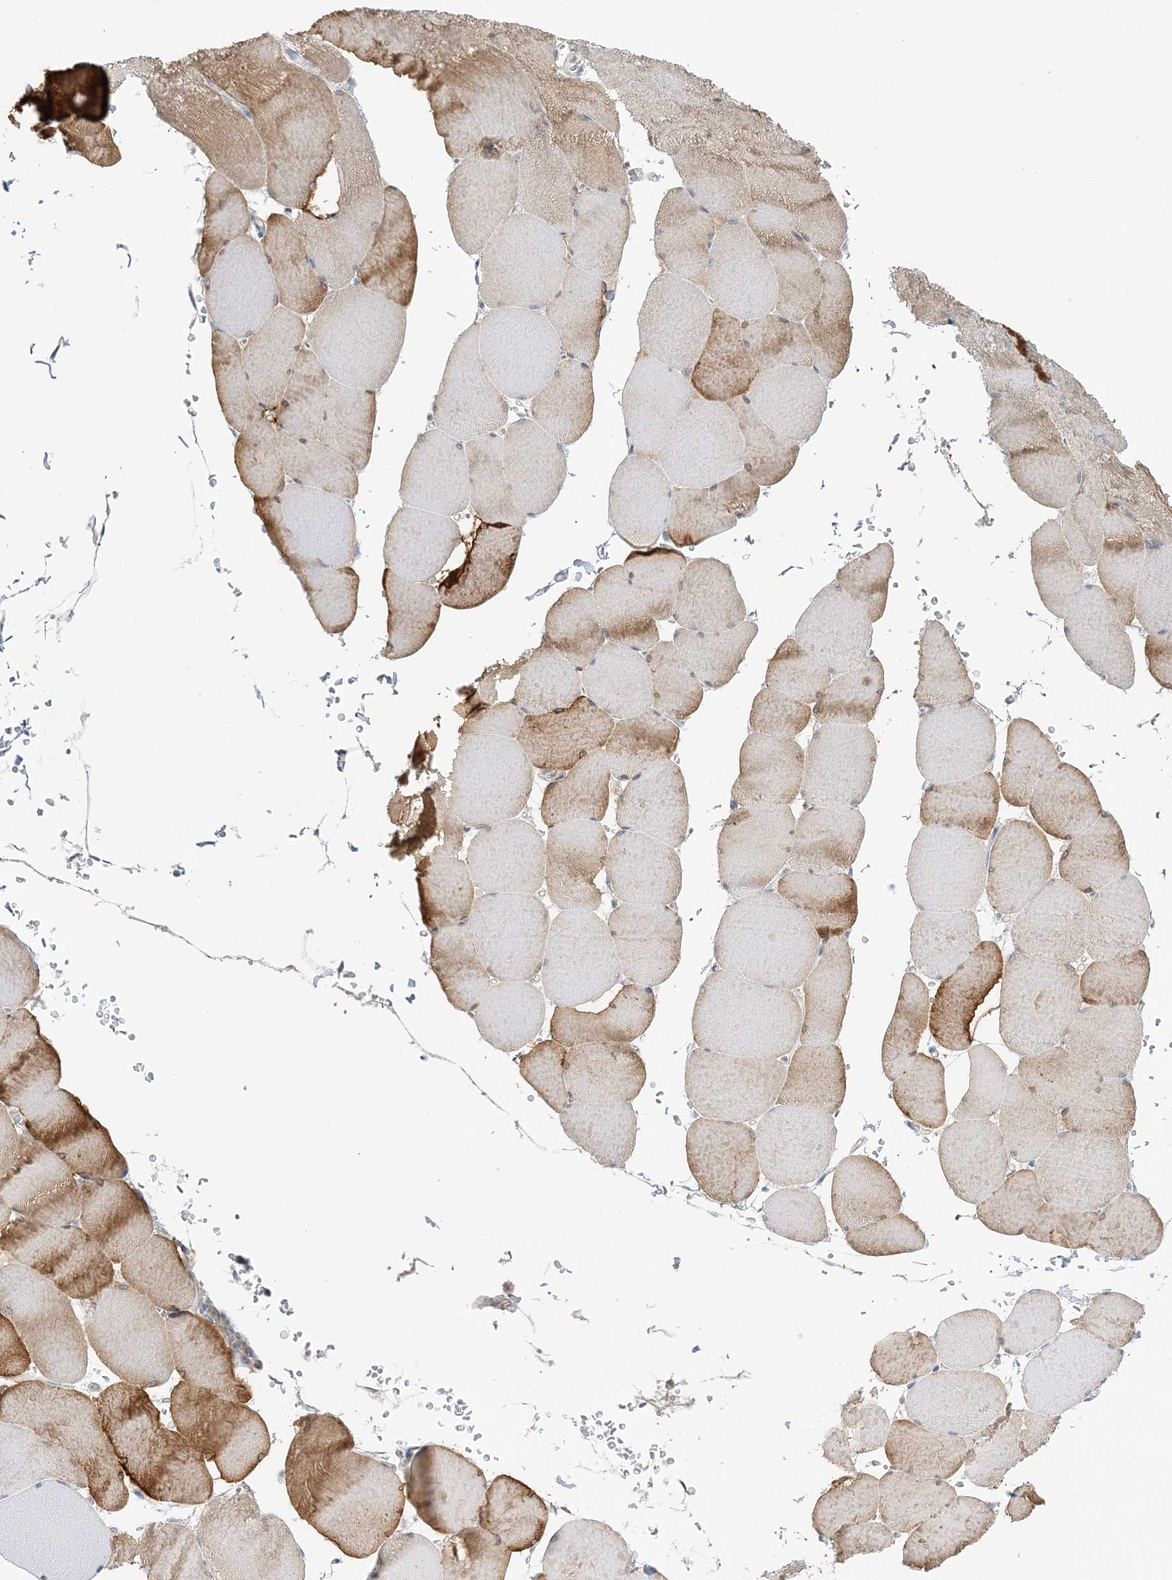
{"staining": {"intensity": "moderate", "quantity": "25%-75%", "location": "cytoplasmic/membranous"}, "tissue": "skeletal muscle", "cell_type": "Myocytes", "image_type": "normal", "snomed": [{"axis": "morphology", "description": "Normal tissue, NOS"}, {"axis": "topography", "description": "Skeletal muscle"}, {"axis": "topography", "description": "Head-Neck"}], "caption": "High-power microscopy captured an immunohistochemistry (IHC) histopathology image of benign skeletal muscle, revealing moderate cytoplasmic/membranous positivity in about 25%-75% of myocytes.", "gene": "THADA", "patient": {"sex": "male", "age": 66}}